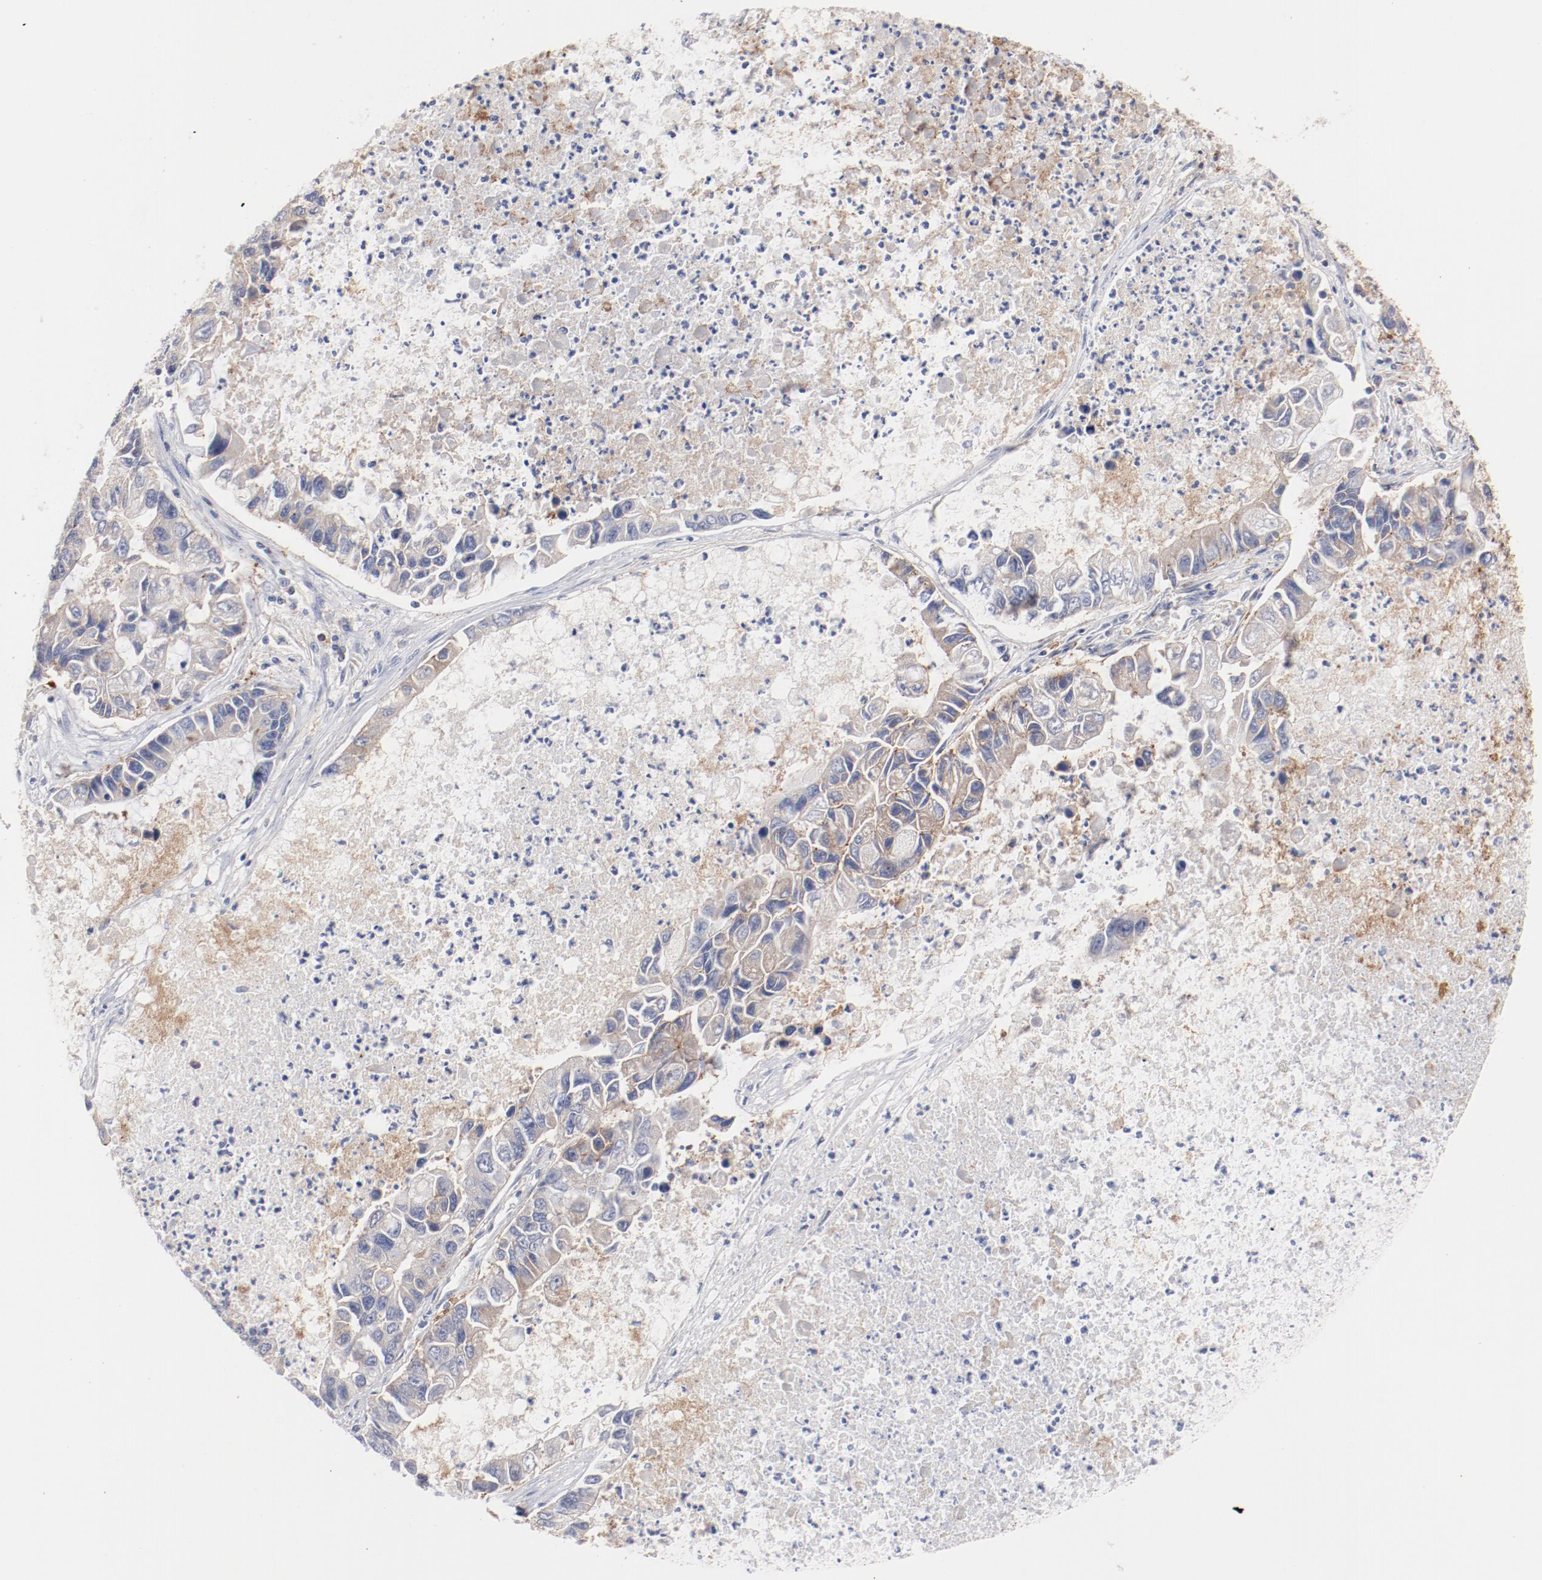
{"staining": {"intensity": "weak", "quantity": "<25%", "location": "cytoplasmic/membranous"}, "tissue": "lung cancer", "cell_type": "Tumor cells", "image_type": "cancer", "snomed": [{"axis": "morphology", "description": "Adenocarcinoma, NOS"}, {"axis": "topography", "description": "Lung"}], "caption": "Adenocarcinoma (lung) was stained to show a protein in brown. There is no significant positivity in tumor cells. The staining is performed using DAB brown chromogen with nuclei counter-stained in using hematoxylin.", "gene": "SETD3", "patient": {"sex": "female", "age": 51}}